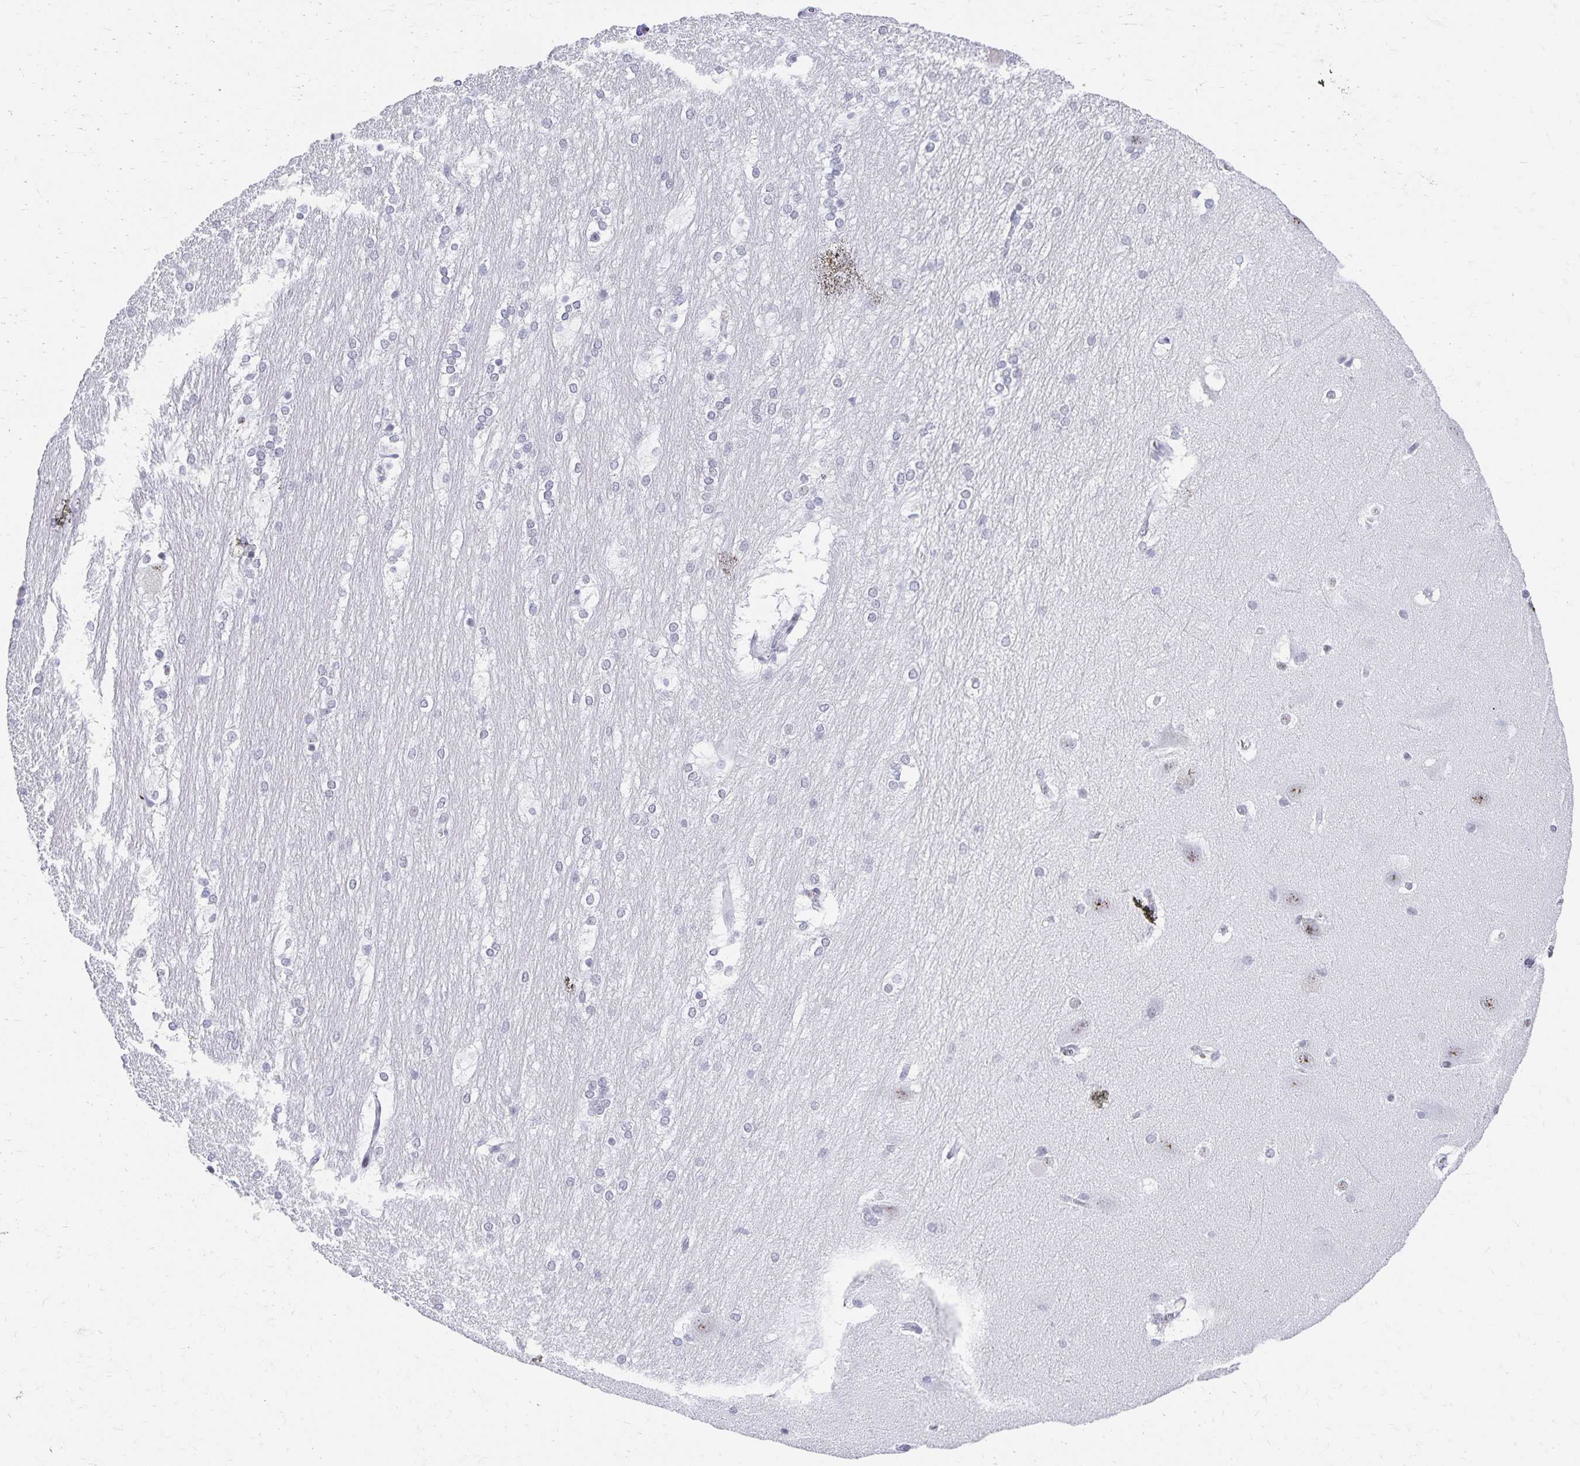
{"staining": {"intensity": "weak", "quantity": ">75%", "location": "nuclear"}, "tissue": "hippocampus", "cell_type": "Glial cells", "image_type": "normal", "snomed": [{"axis": "morphology", "description": "Normal tissue, NOS"}, {"axis": "topography", "description": "Cerebral cortex"}, {"axis": "topography", "description": "Hippocampus"}], "caption": "IHC histopathology image of unremarkable hippocampus stained for a protein (brown), which reveals low levels of weak nuclear expression in about >75% of glial cells.", "gene": "C20orf85", "patient": {"sex": "female", "age": 19}}